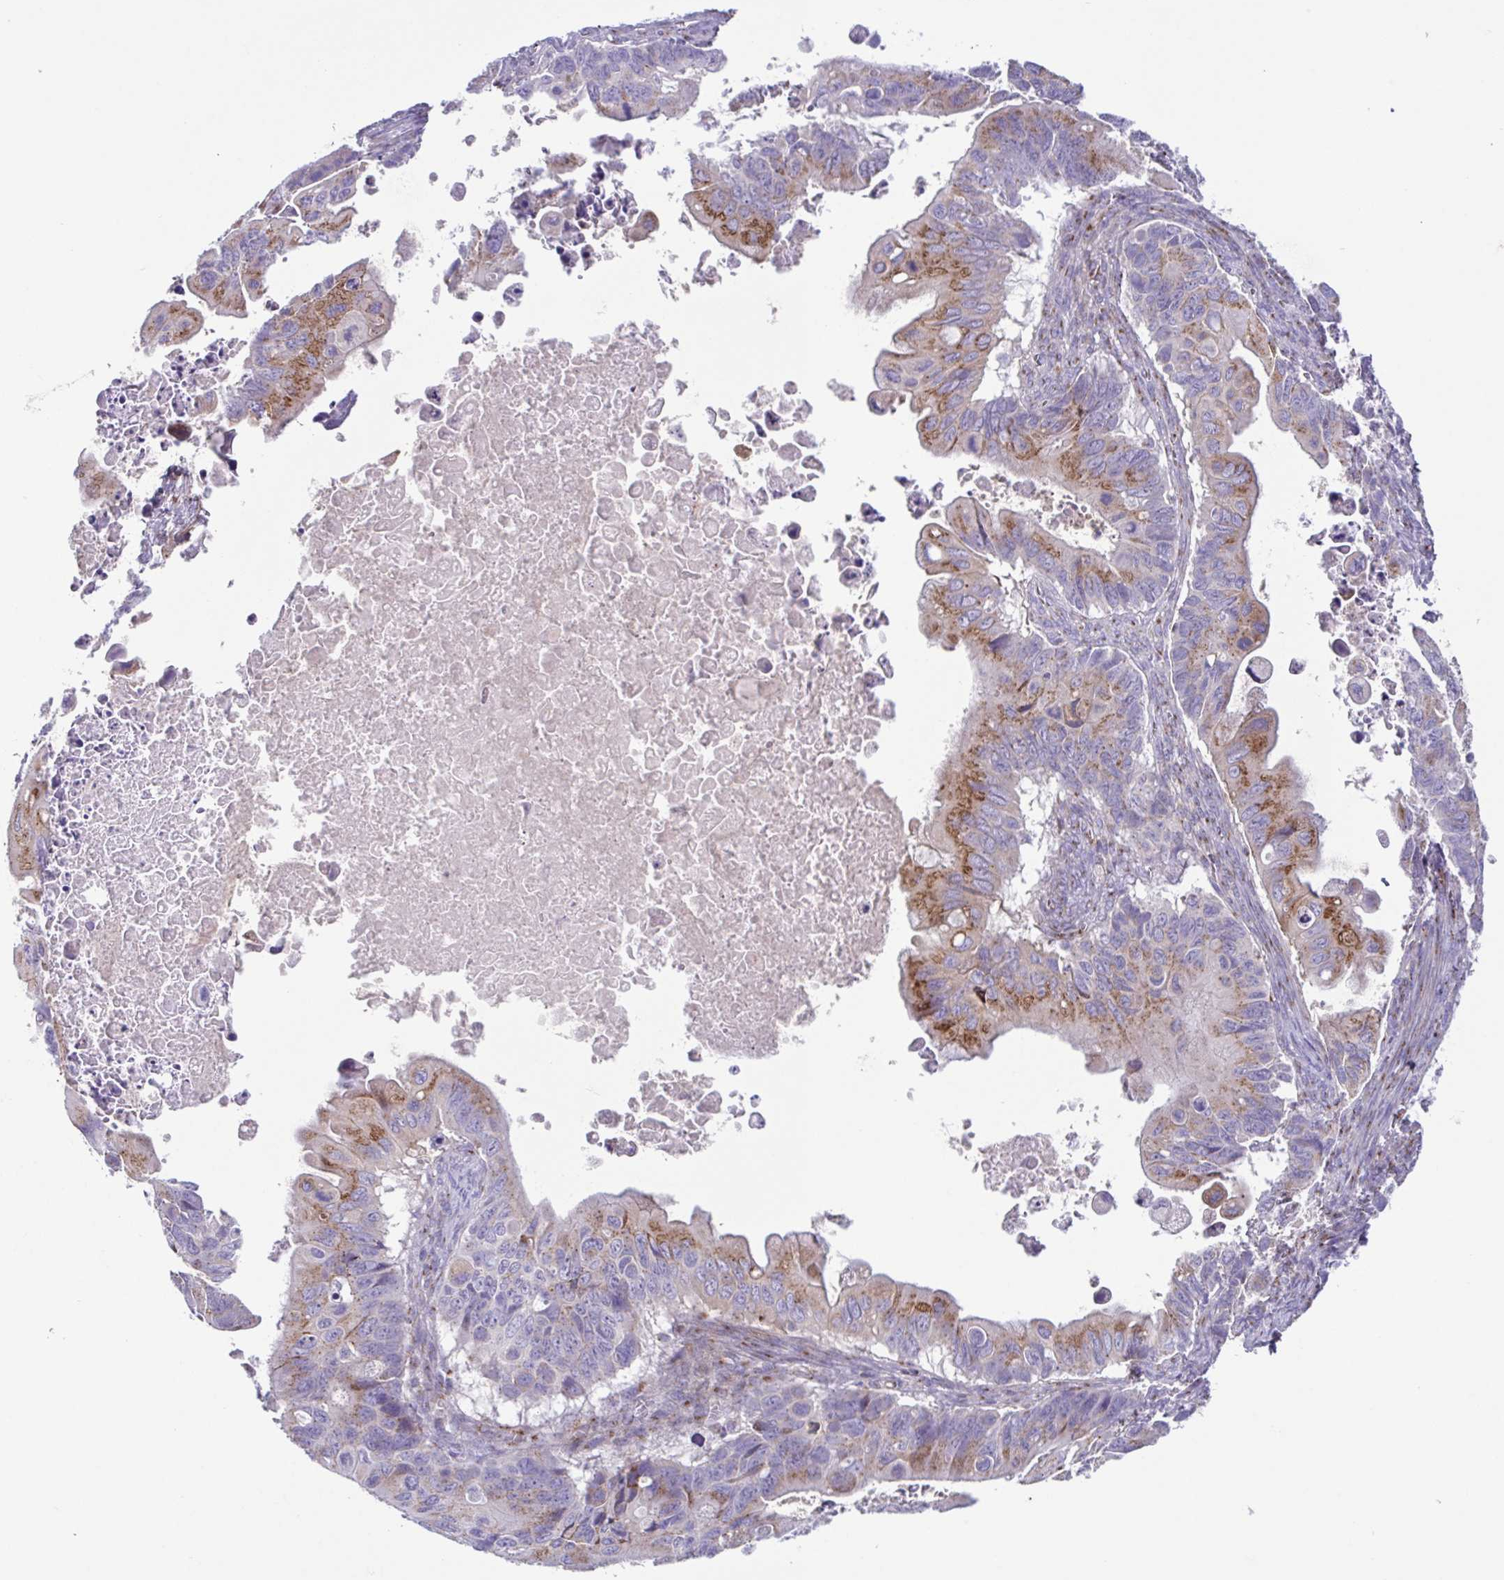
{"staining": {"intensity": "moderate", "quantity": "<25%", "location": "cytoplasmic/membranous"}, "tissue": "ovarian cancer", "cell_type": "Tumor cells", "image_type": "cancer", "snomed": [{"axis": "morphology", "description": "Cystadenocarcinoma, mucinous, NOS"}, {"axis": "topography", "description": "Ovary"}], "caption": "Immunohistochemistry (IHC) (DAB (3,3'-diaminobenzidine)) staining of human ovarian cancer shows moderate cytoplasmic/membranous protein staining in approximately <25% of tumor cells.", "gene": "COL17A1", "patient": {"sex": "female", "age": 64}}